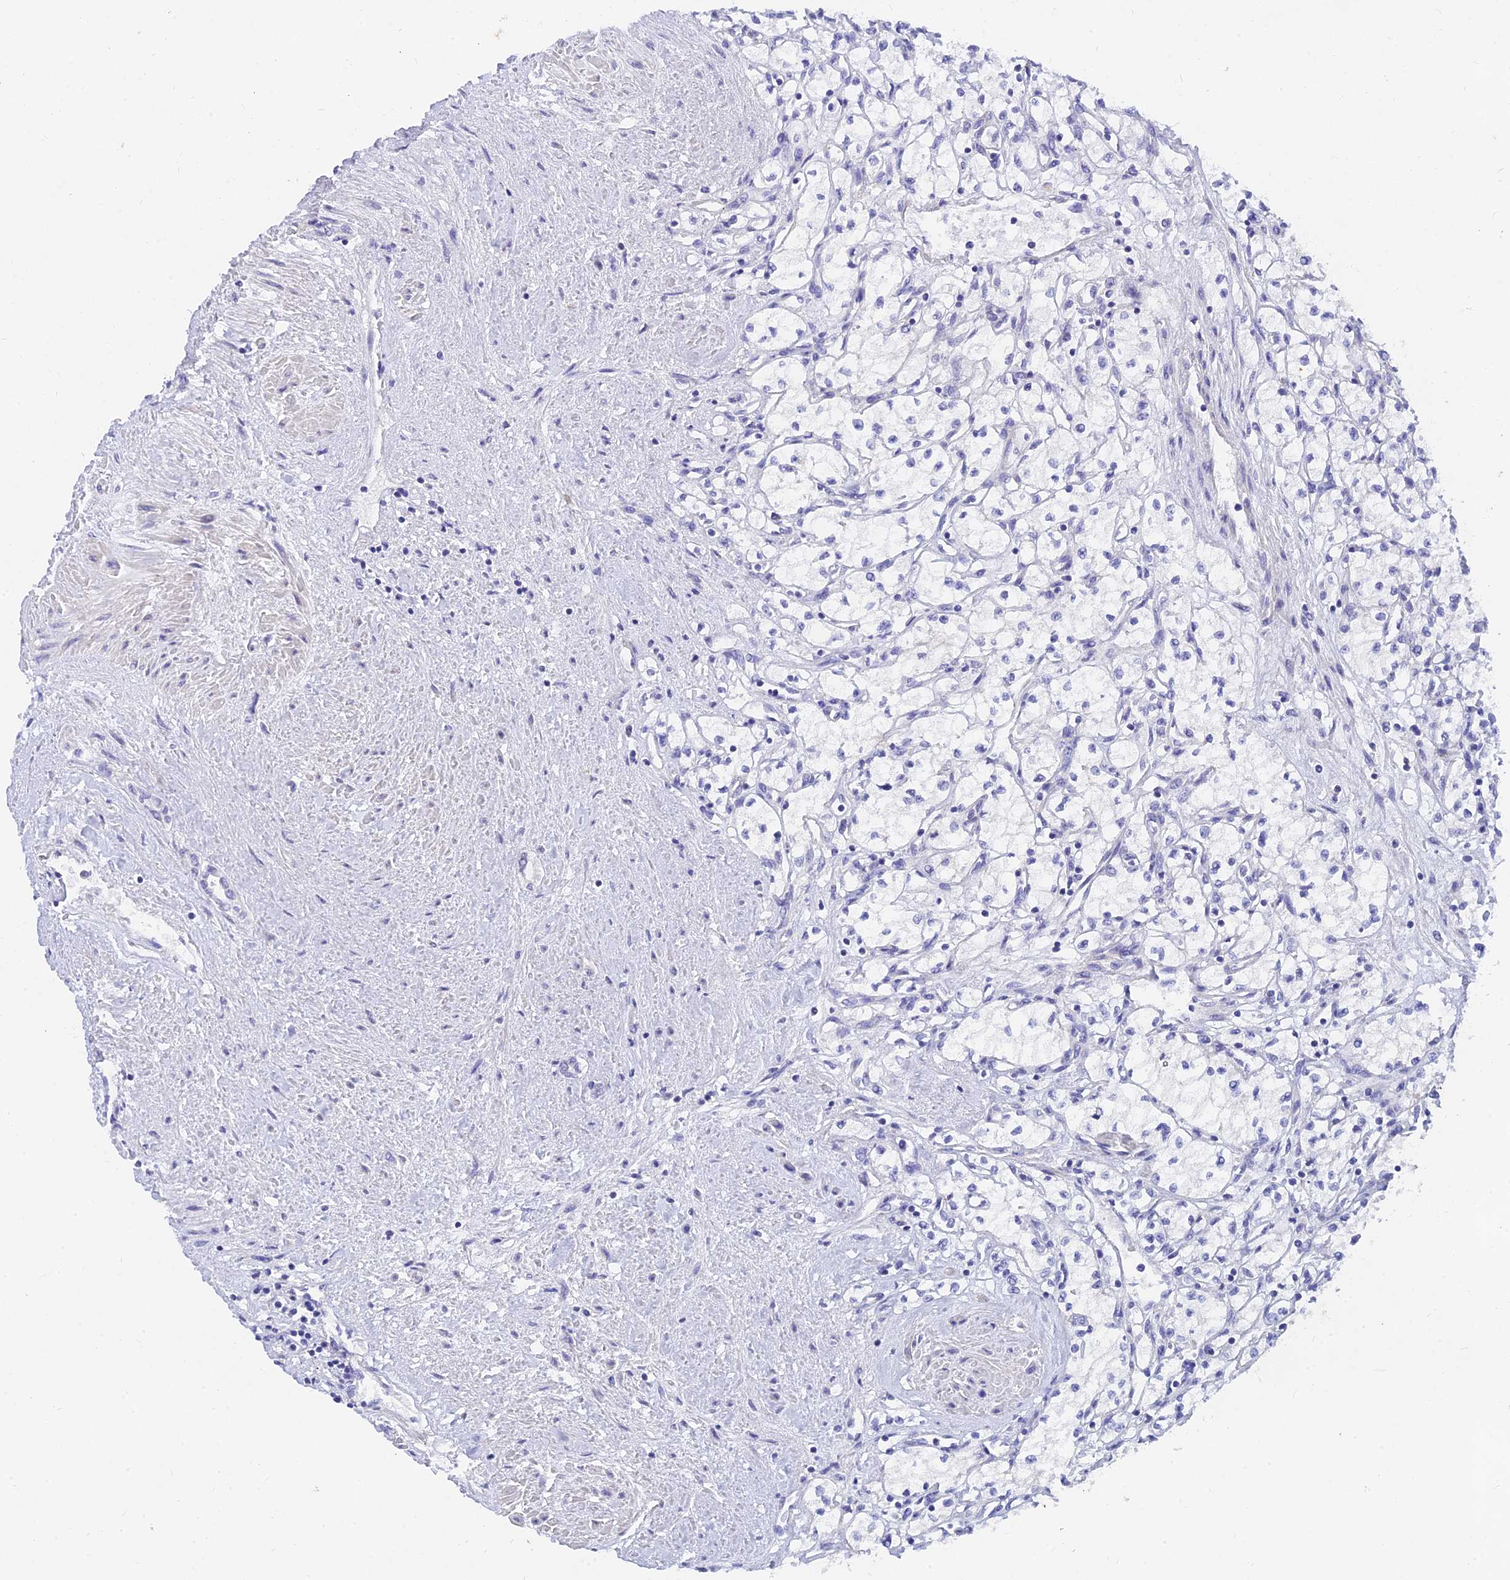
{"staining": {"intensity": "negative", "quantity": "none", "location": "none"}, "tissue": "renal cancer", "cell_type": "Tumor cells", "image_type": "cancer", "snomed": [{"axis": "morphology", "description": "Adenocarcinoma, NOS"}, {"axis": "topography", "description": "Kidney"}], "caption": "Renal cancer was stained to show a protein in brown. There is no significant expression in tumor cells.", "gene": "TMEM161B", "patient": {"sex": "male", "age": 59}}